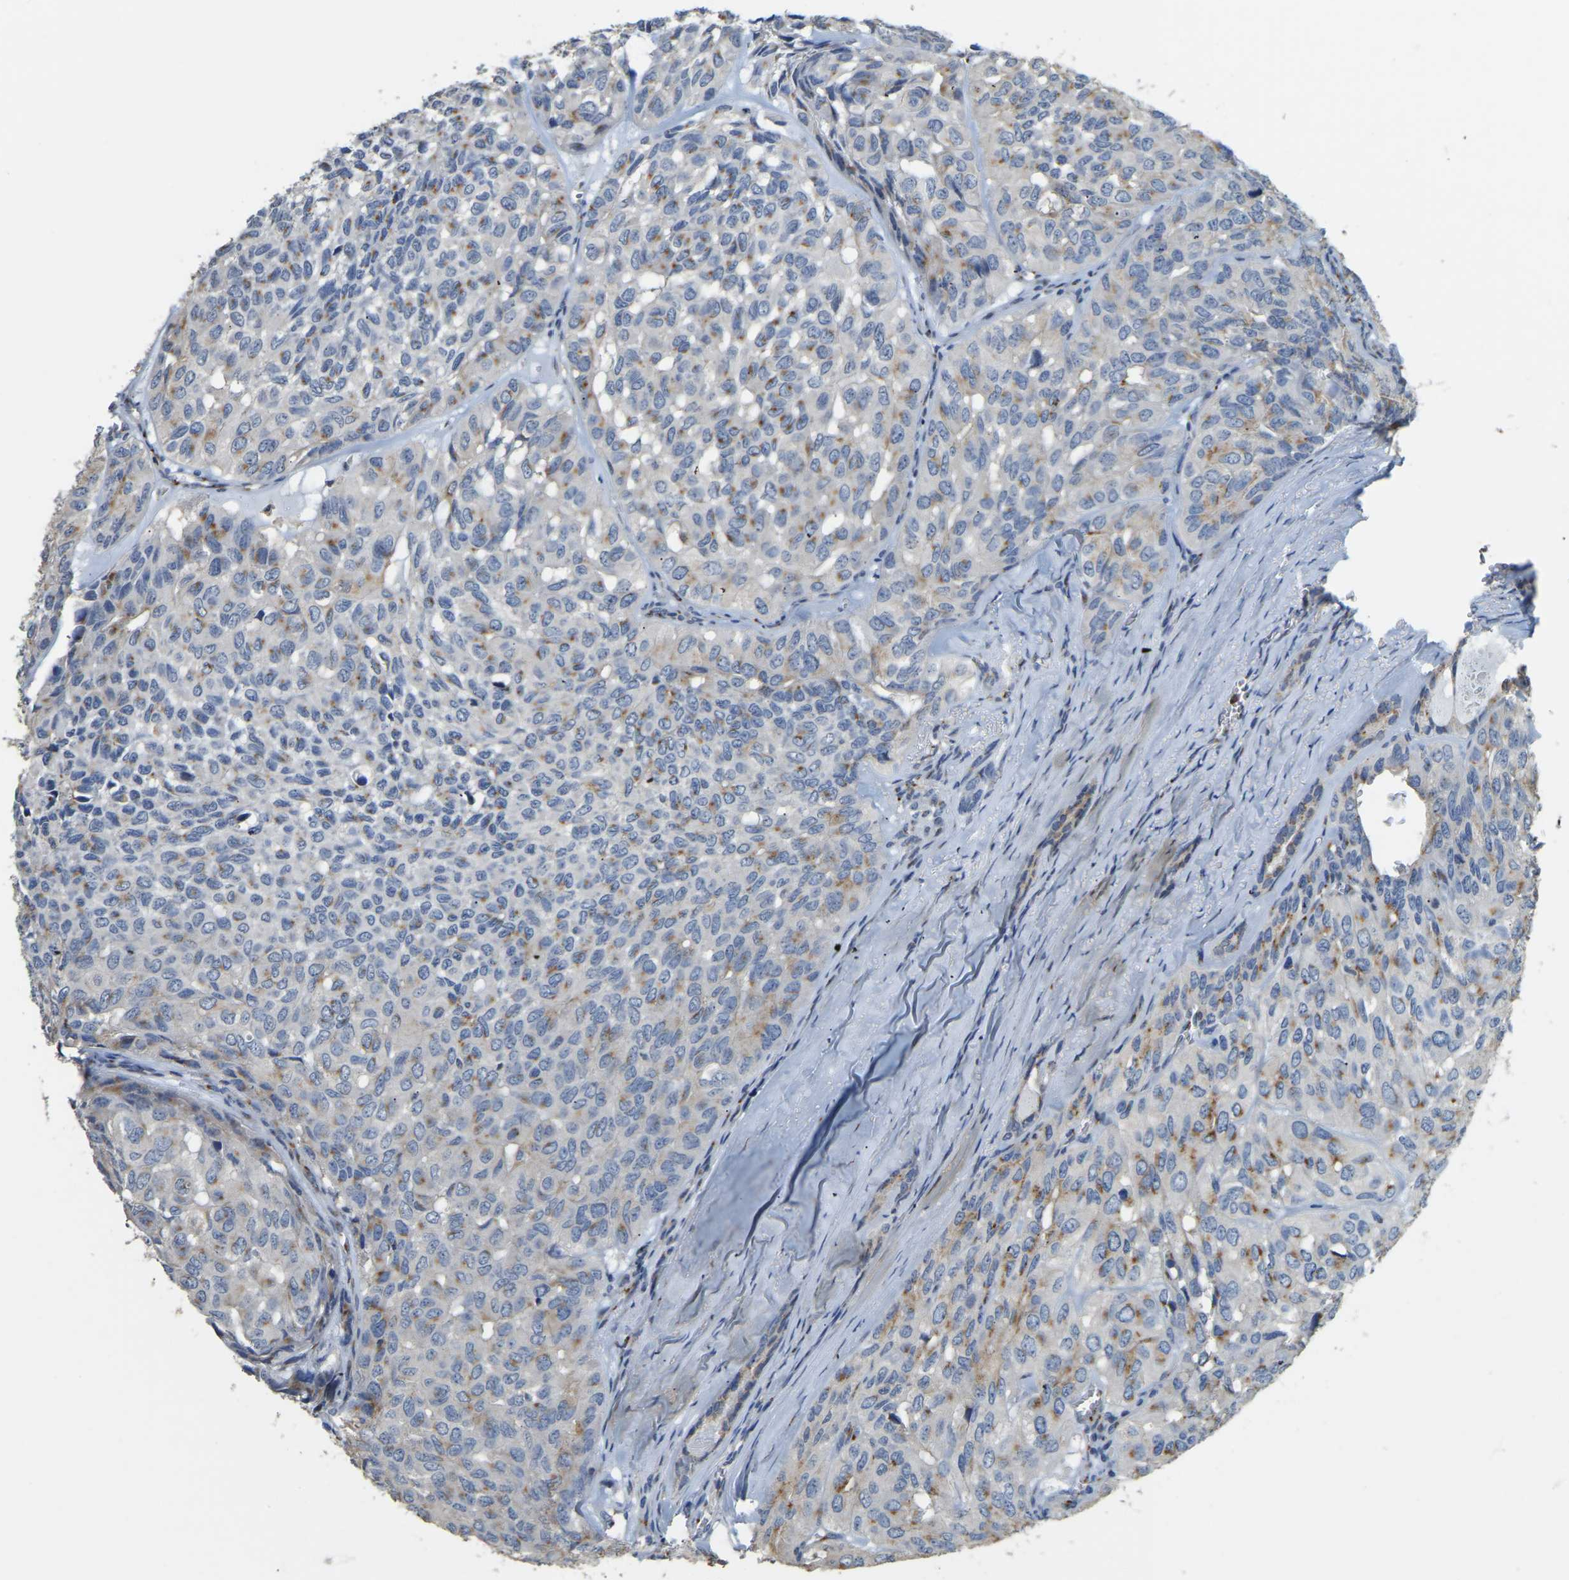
{"staining": {"intensity": "moderate", "quantity": "<25%", "location": "cytoplasmic/membranous"}, "tissue": "head and neck cancer", "cell_type": "Tumor cells", "image_type": "cancer", "snomed": [{"axis": "morphology", "description": "Adenocarcinoma, NOS"}, {"axis": "topography", "description": "Salivary gland, NOS"}, {"axis": "topography", "description": "Head-Neck"}], "caption": "The immunohistochemical stain shows moderate cytoplasmic/membranous positivity in tumor cells of adenocarcinoma (head and neck) tissue.", "gene": "FAM174A", "patient": {"sex": "female", "age": 76}}